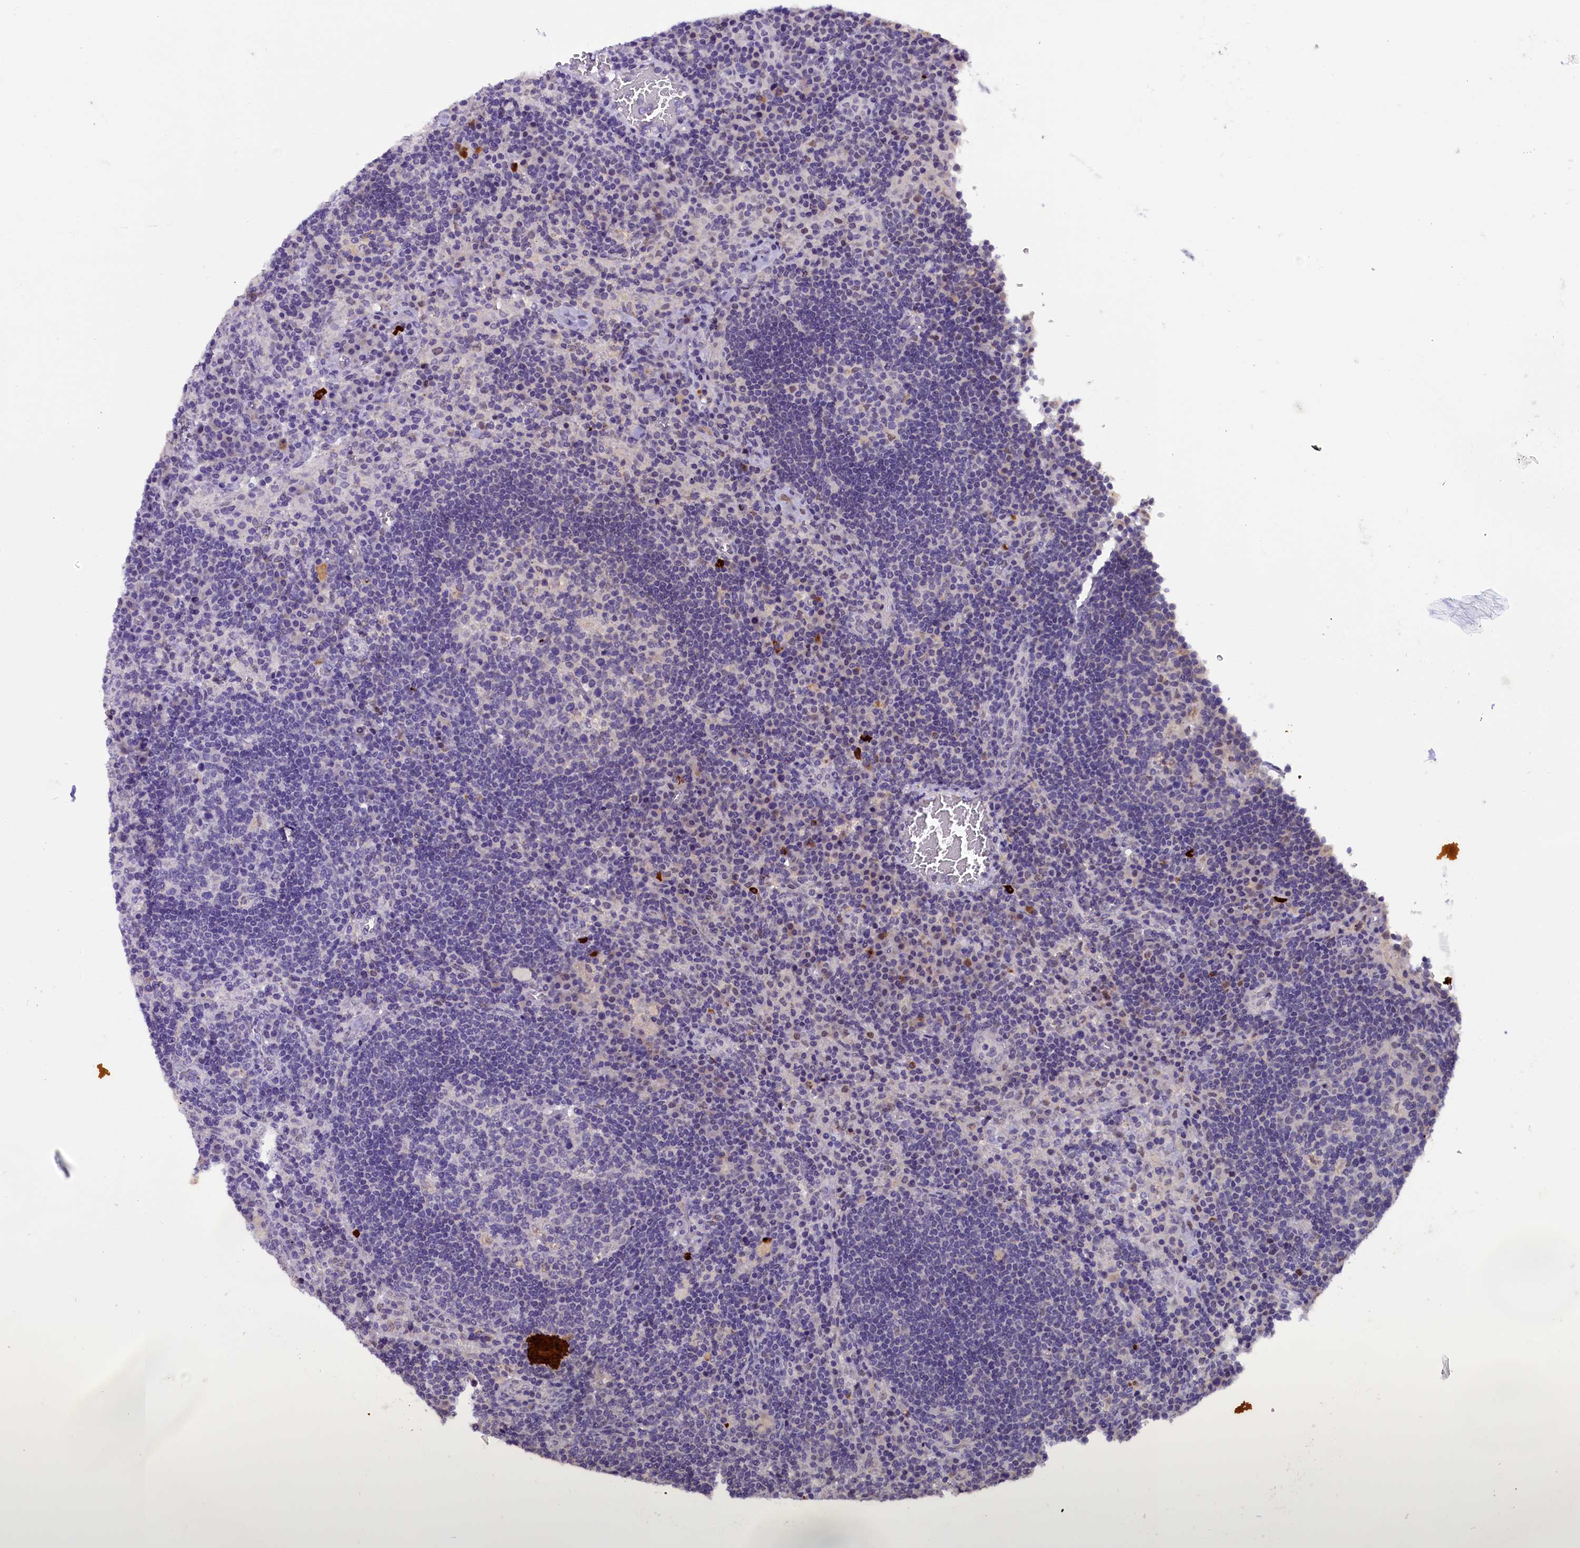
{"staining": {"intensity": "negative", "quantity": "none", "location": "none"}, "tissue": "lymph node", "cell_type": "Germinal center cells", "image_type": "normal", "snomed": [{"axis": "morphology", "description": "Normal tissue, NOS"}, {"axis": "topography", "description": "Lymph node"}], "caption": "DAB (3,3'-diaminobenzidine) immunohistochemical staining of benign human lymph node reveals no significant positivity in germinal center cells.", "gene": "IQCN", "patient": {"sex": "male", "age": 58}}